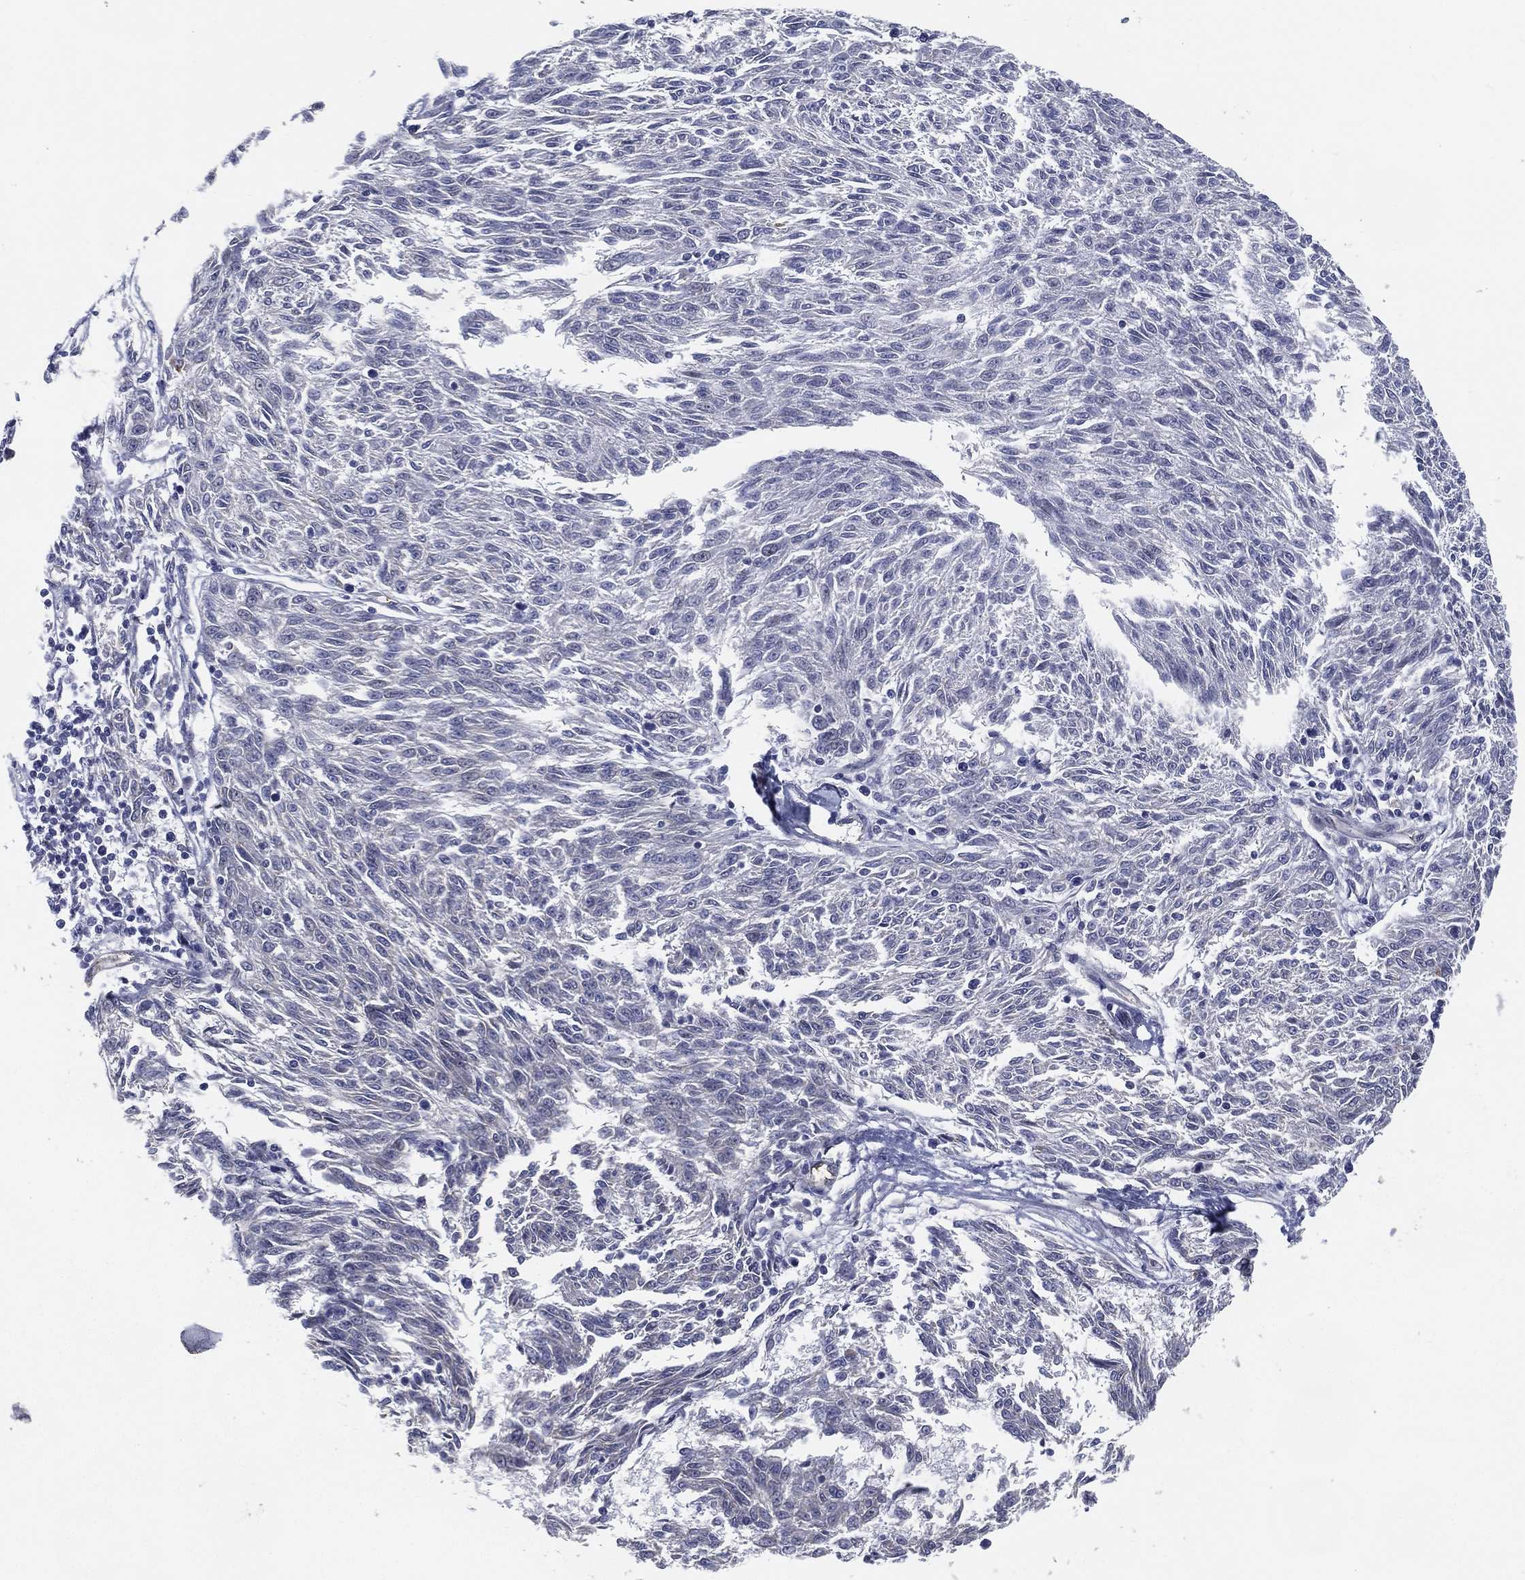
{"staining": {"intensity": "negative", "quantity": "none", "location": "none"}, "tissue": "melanoma", "cell_type": "Tumor cells", "image_type": "cancer", "snomed": [{"axis": "morphology", "description": "Malignant melanoma, NOS"}, {"axis": "topography", "description": "Skin"}], "caption": "Tumor cells show no significant protein positivity in malignant melanoma.", "gene": "LRRC56", "patient": {"sex": "female", "age": 72}}